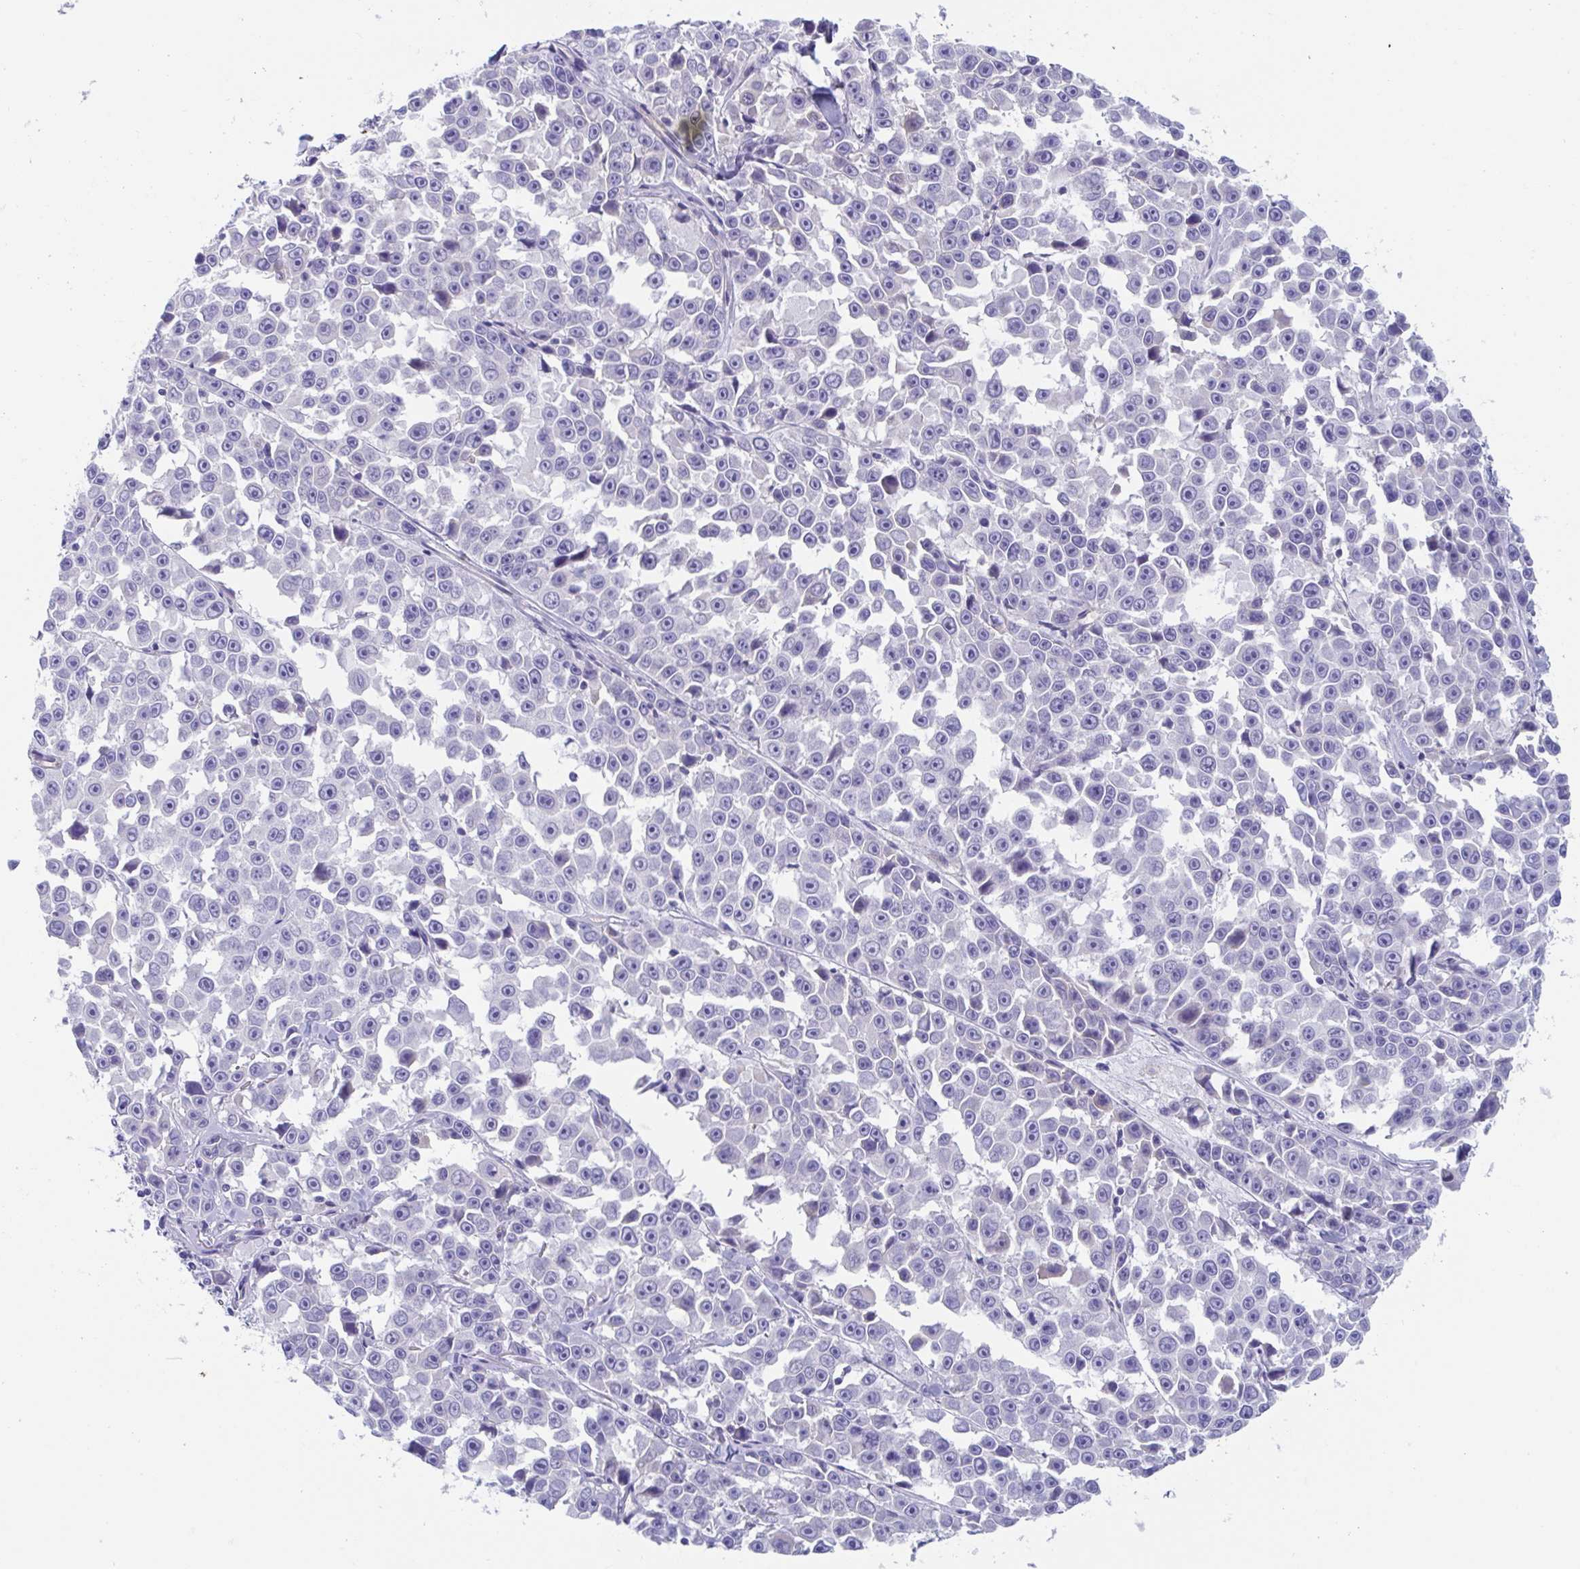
{"staining": {"intensity": "negative", "quantity": "none", "location": "none"}, "tissue": "melanoma", "cell_type": "Tumor cells", "image_type": "cancer", "snomed": [{"axis": "morphology", "description": "Malignant melanoma, NOS"}, {"axis": "topography", "description": "Skin"}], "caption": "This is an immunohistochemistry (IHC) photomicrograph of melanoma. There is no positivity in tumor cells.", "gene": "TTC30B", "patient": {"sex": "female", "age": 66}}